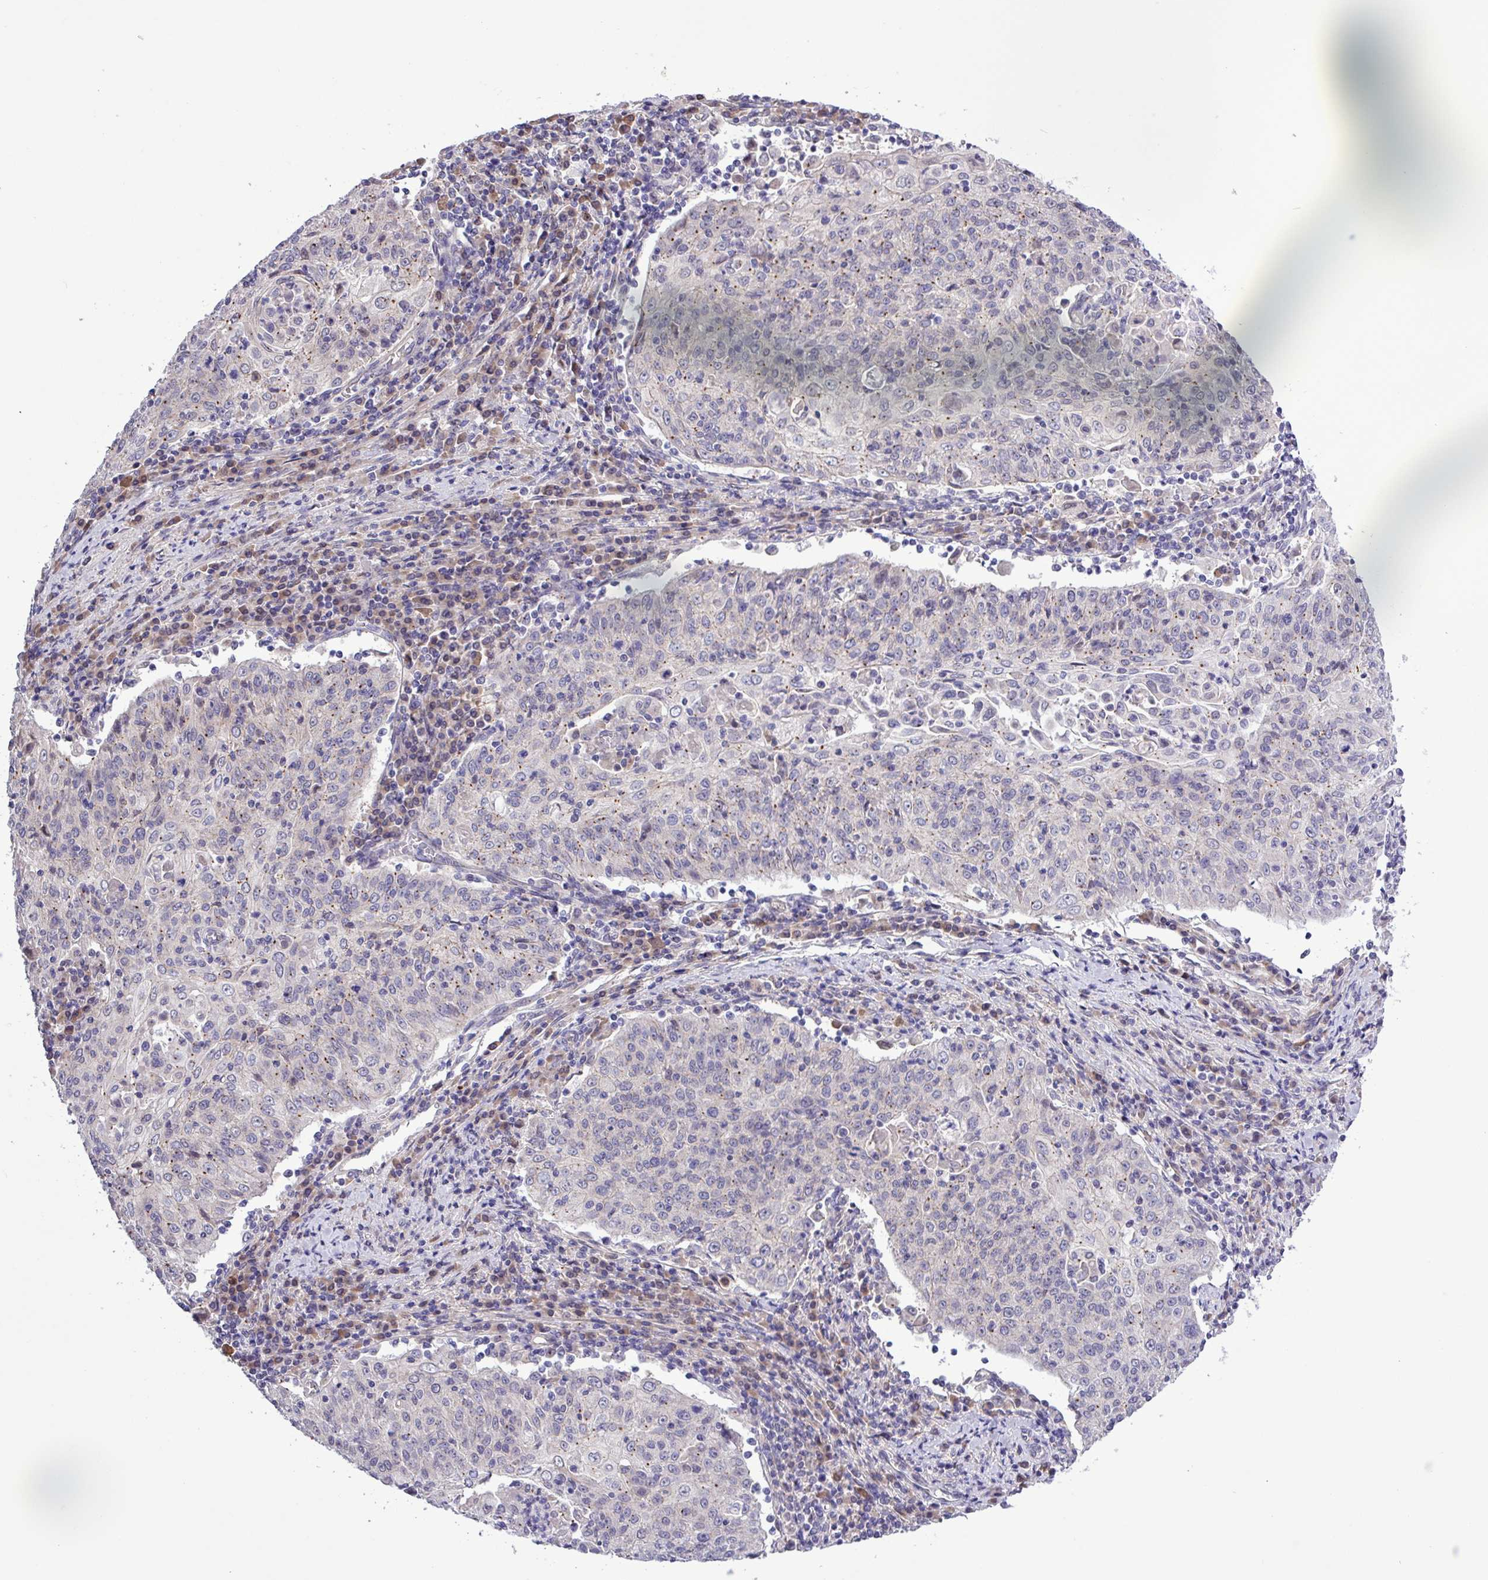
{"staining": {"intensity": "weak", "quantity": "25%-75%", "location": "cytoplasmic/membranous"}, "tissue": "cervical cancer", "cell_type": "Tumor cells", "image_type": "cancer", "snomed": [{"axis": "morphology", "description": "Squamous cell carcinoma, NOS"}, {"axis": "topography", "description": "Cervix"}], "caption": "Cervical squamous cell carcinoma was stained to show a protein in brown. There is low levels of weak cytoplasmic/membranous staining in approximately 25%-75% of tumor cells.", "gene": "SPINK8", "patient": {"sex": "female", "age": 48}}